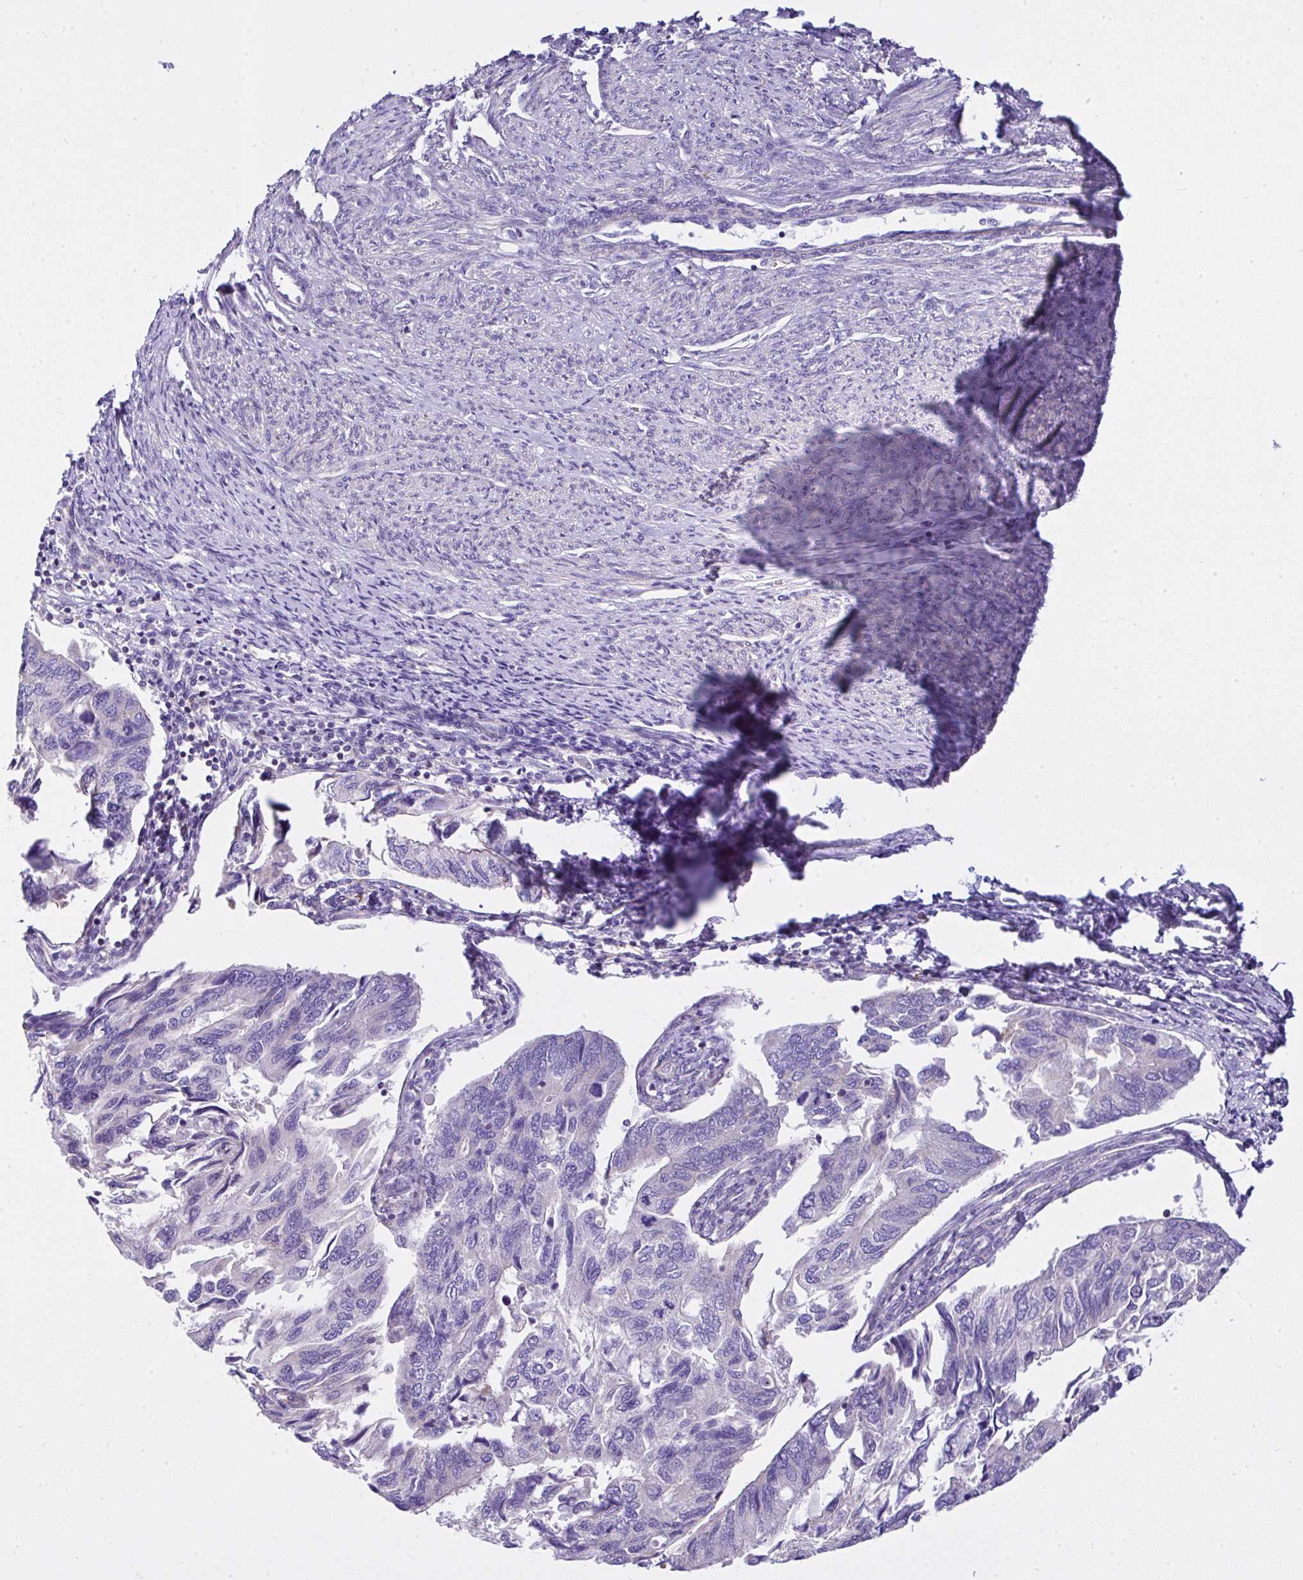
{"staining": {"intensity": "negative", "quantity": "none", "location": "none"}, "tissue": "endometrial cancer", "cell_type": "Tumor cells", "image_type": "cancer", "snomed": [{"axis": "morphology", "description": "Carcinoma, NOS"}, {"axis": "topography", "description": "Uterus"}], "caption": "This is an IHC micrograph of endometrial carcinoma. There is no staining in tumor cells.", "gene": "CCDC142", "patient": {"sex": "female", "age": 76}}